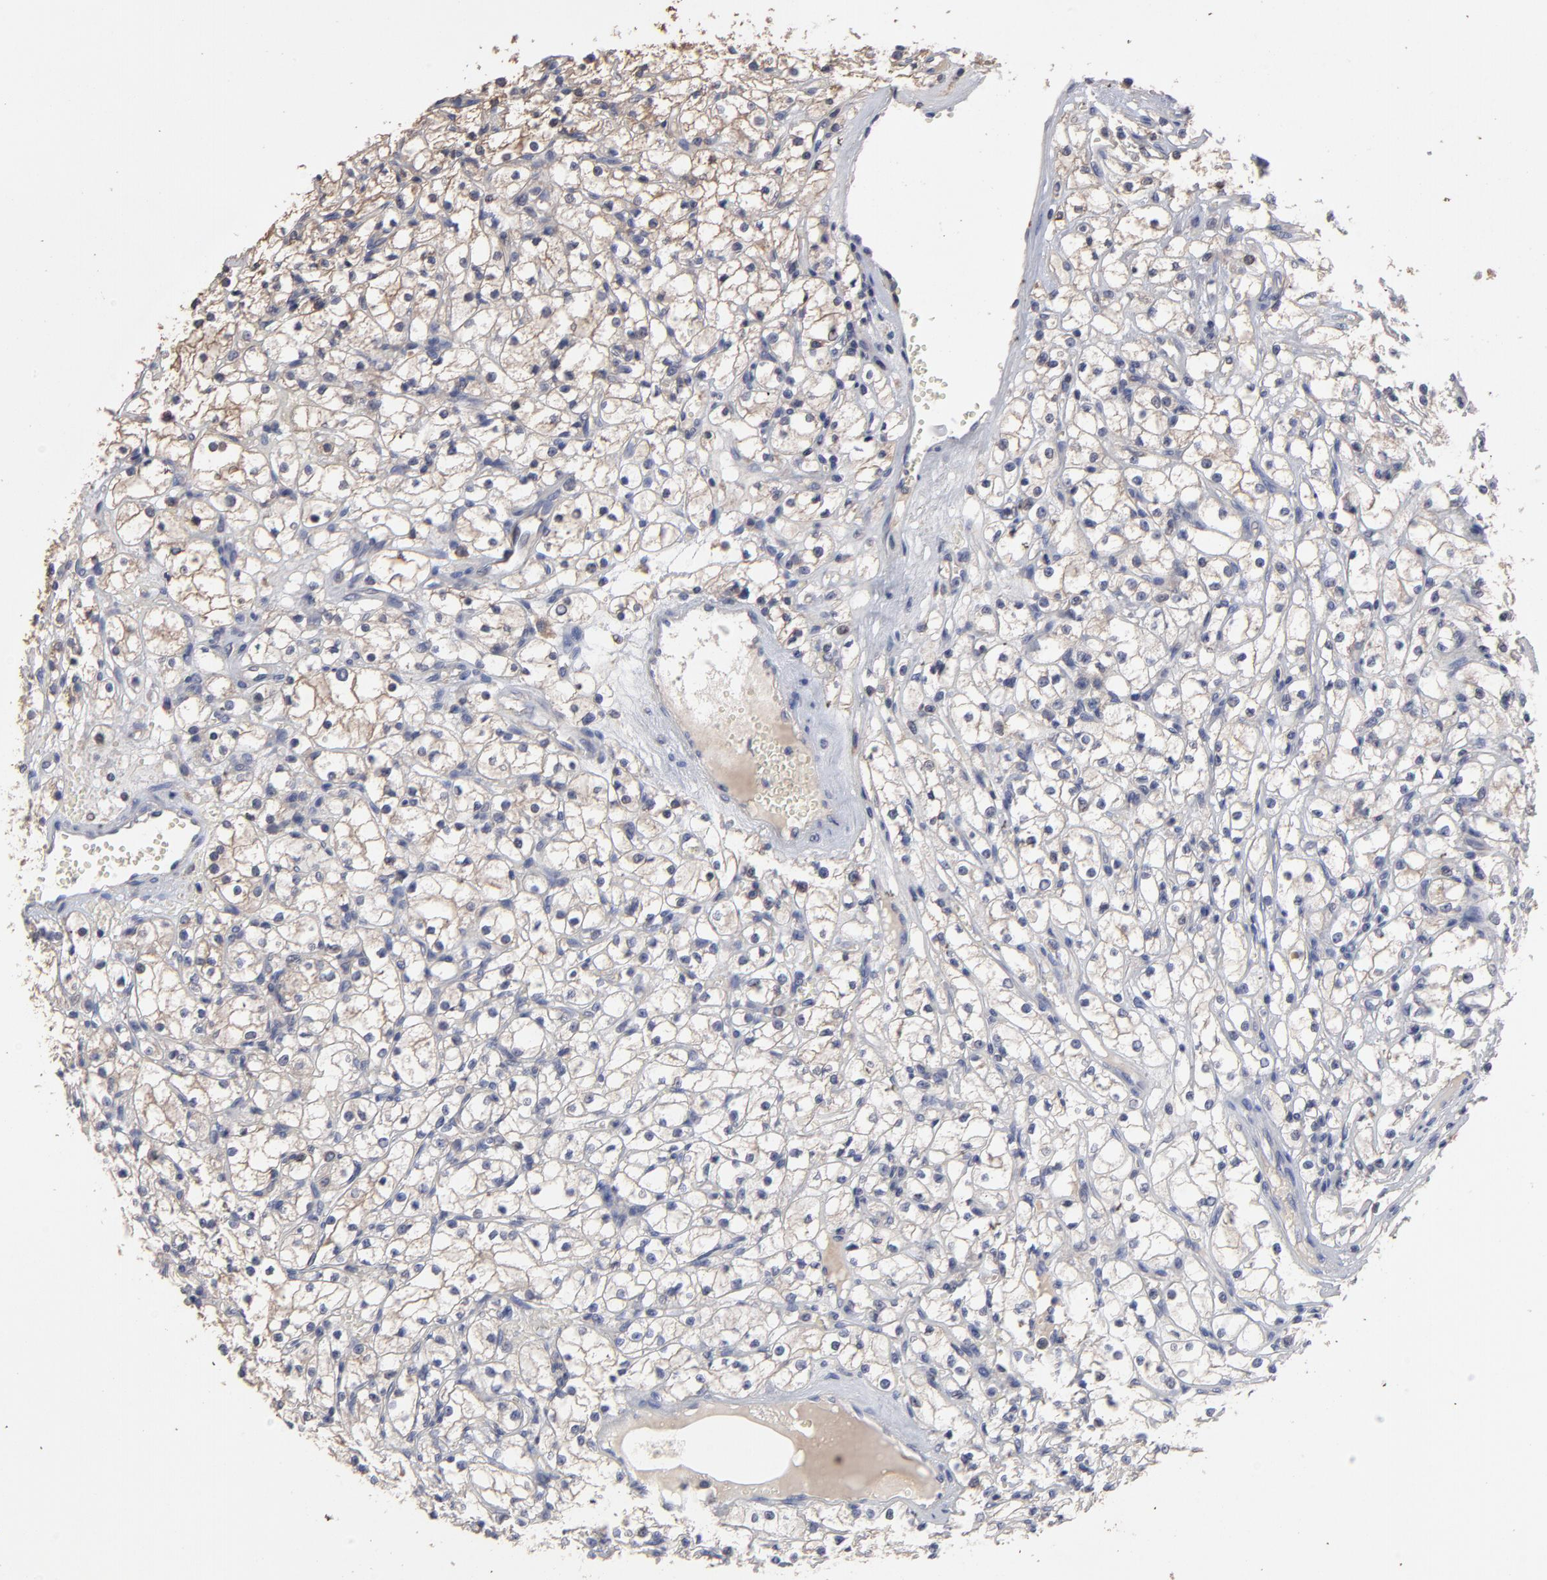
{"staining": {"intensity": "weak", "quantity": "25%-75%", "location": "cytoplasmic/membranous"}, "tissue": "renal cancer", "cell_type": "Tumor cells", "image_type": "cancer", "snomed": [{"axis": "morphology", "description": "Adenocarcinoma, NOS"}, {"axis": "topography", "description": "Kidney"}], "caption": "High-power microscopy captured an IHC photomicrograph of renal cancer, revealing weak cytoplasmic/membranous staining in approximately 25%-75% of tumor cells. (Brightfield microscopy of DAB IHC at high magnification).", "gene": "TANGO2", "patient": {"sex": "male", "age": 61}}